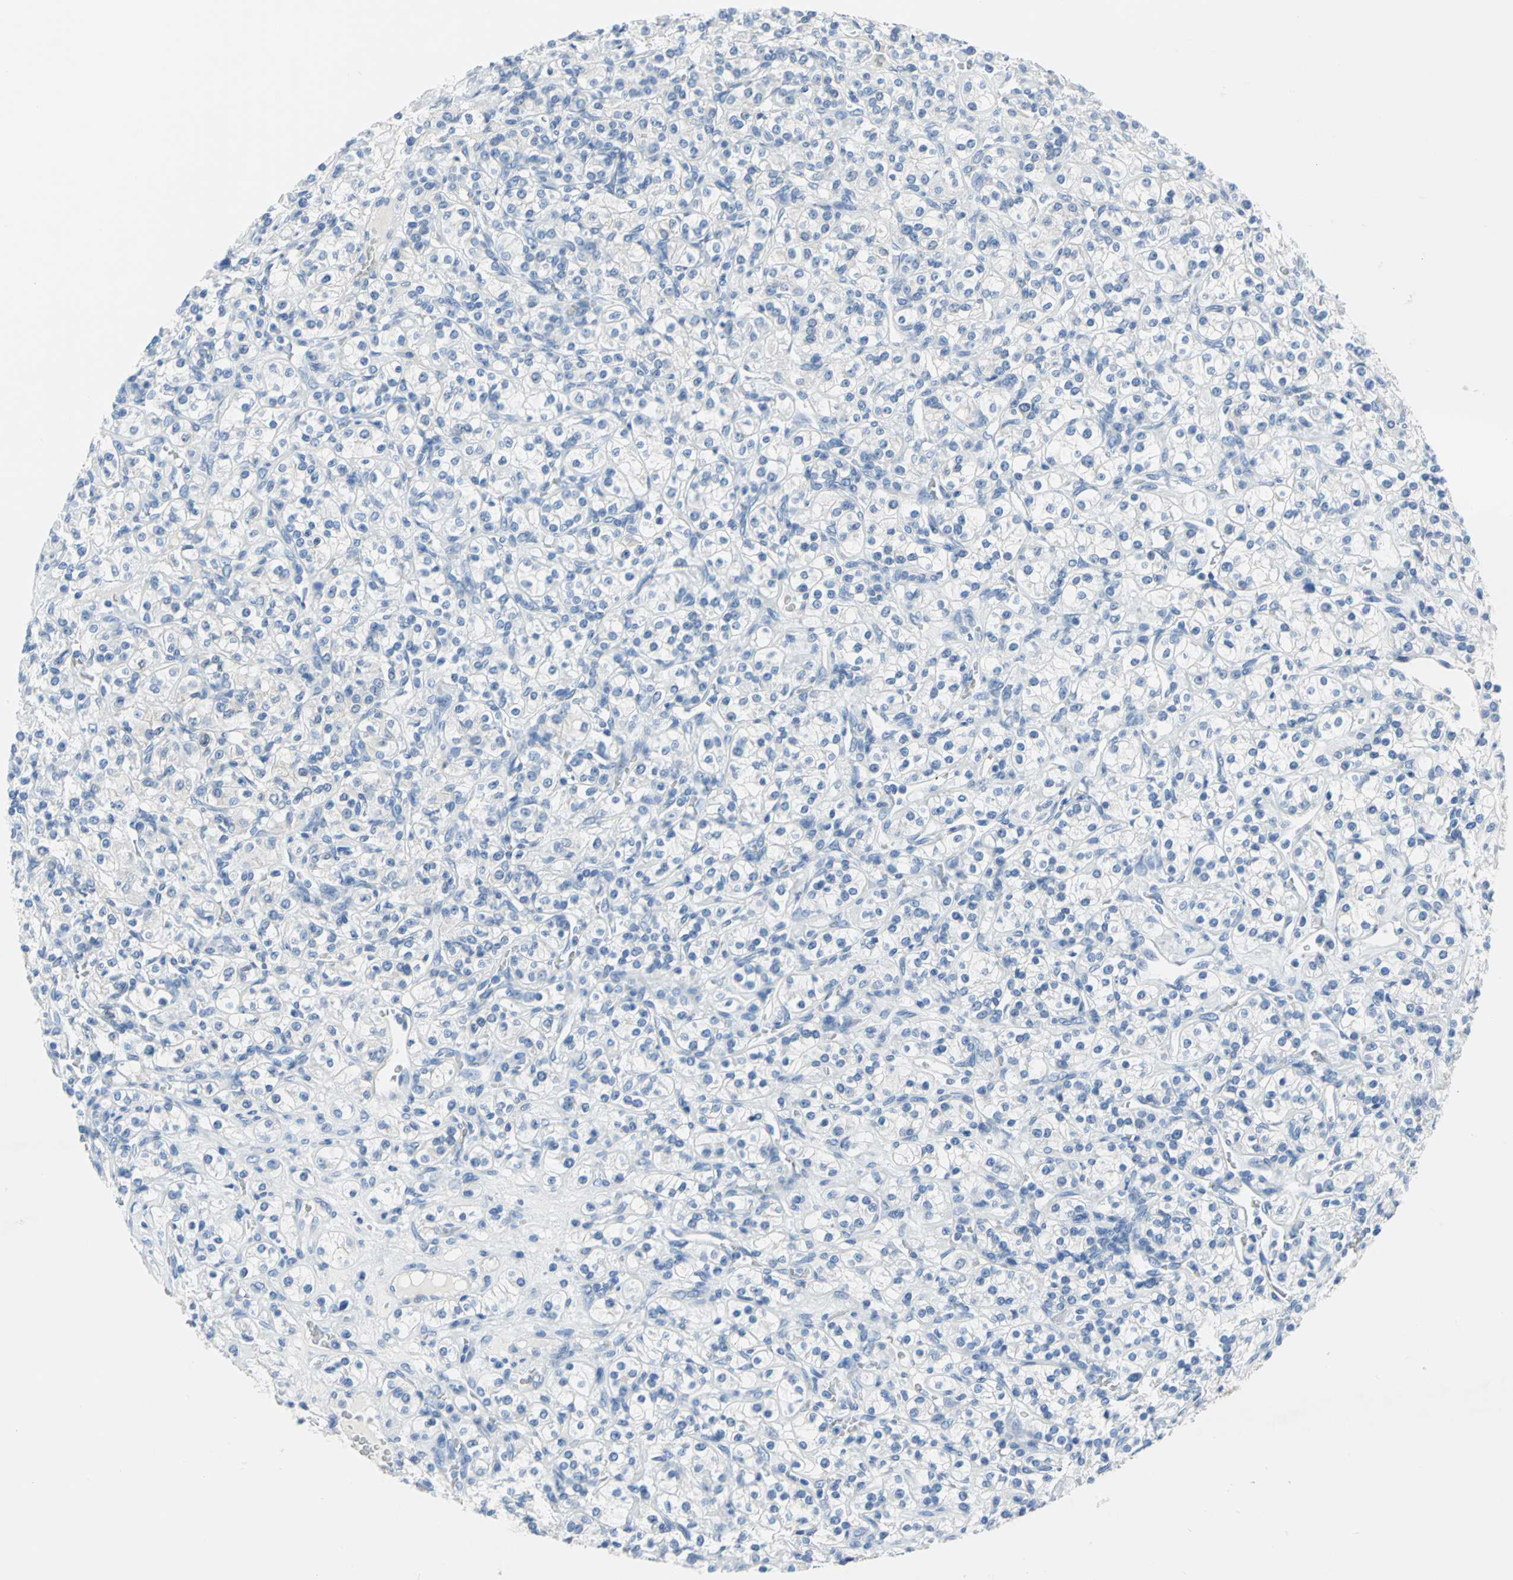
{"staining": {"intensity": "negative", "quantity": "none", "location": "none"}, "tissue": "renal cancer", "cell_type": "Tumor cells", "image_type": "cancer", "snomed": [{"axis": "morphology", "description": "Adenocarcinoma, NOS"}, {"axis": "topography", "description": "Kidney"}], "caption": "This is an immunohistochemistry (IHC) histopathology image of human adenocarcinoma (renal). There is no expression in tumor cells.", "gene": "SFN", "patient": {"sex": "male", "age": 77}}